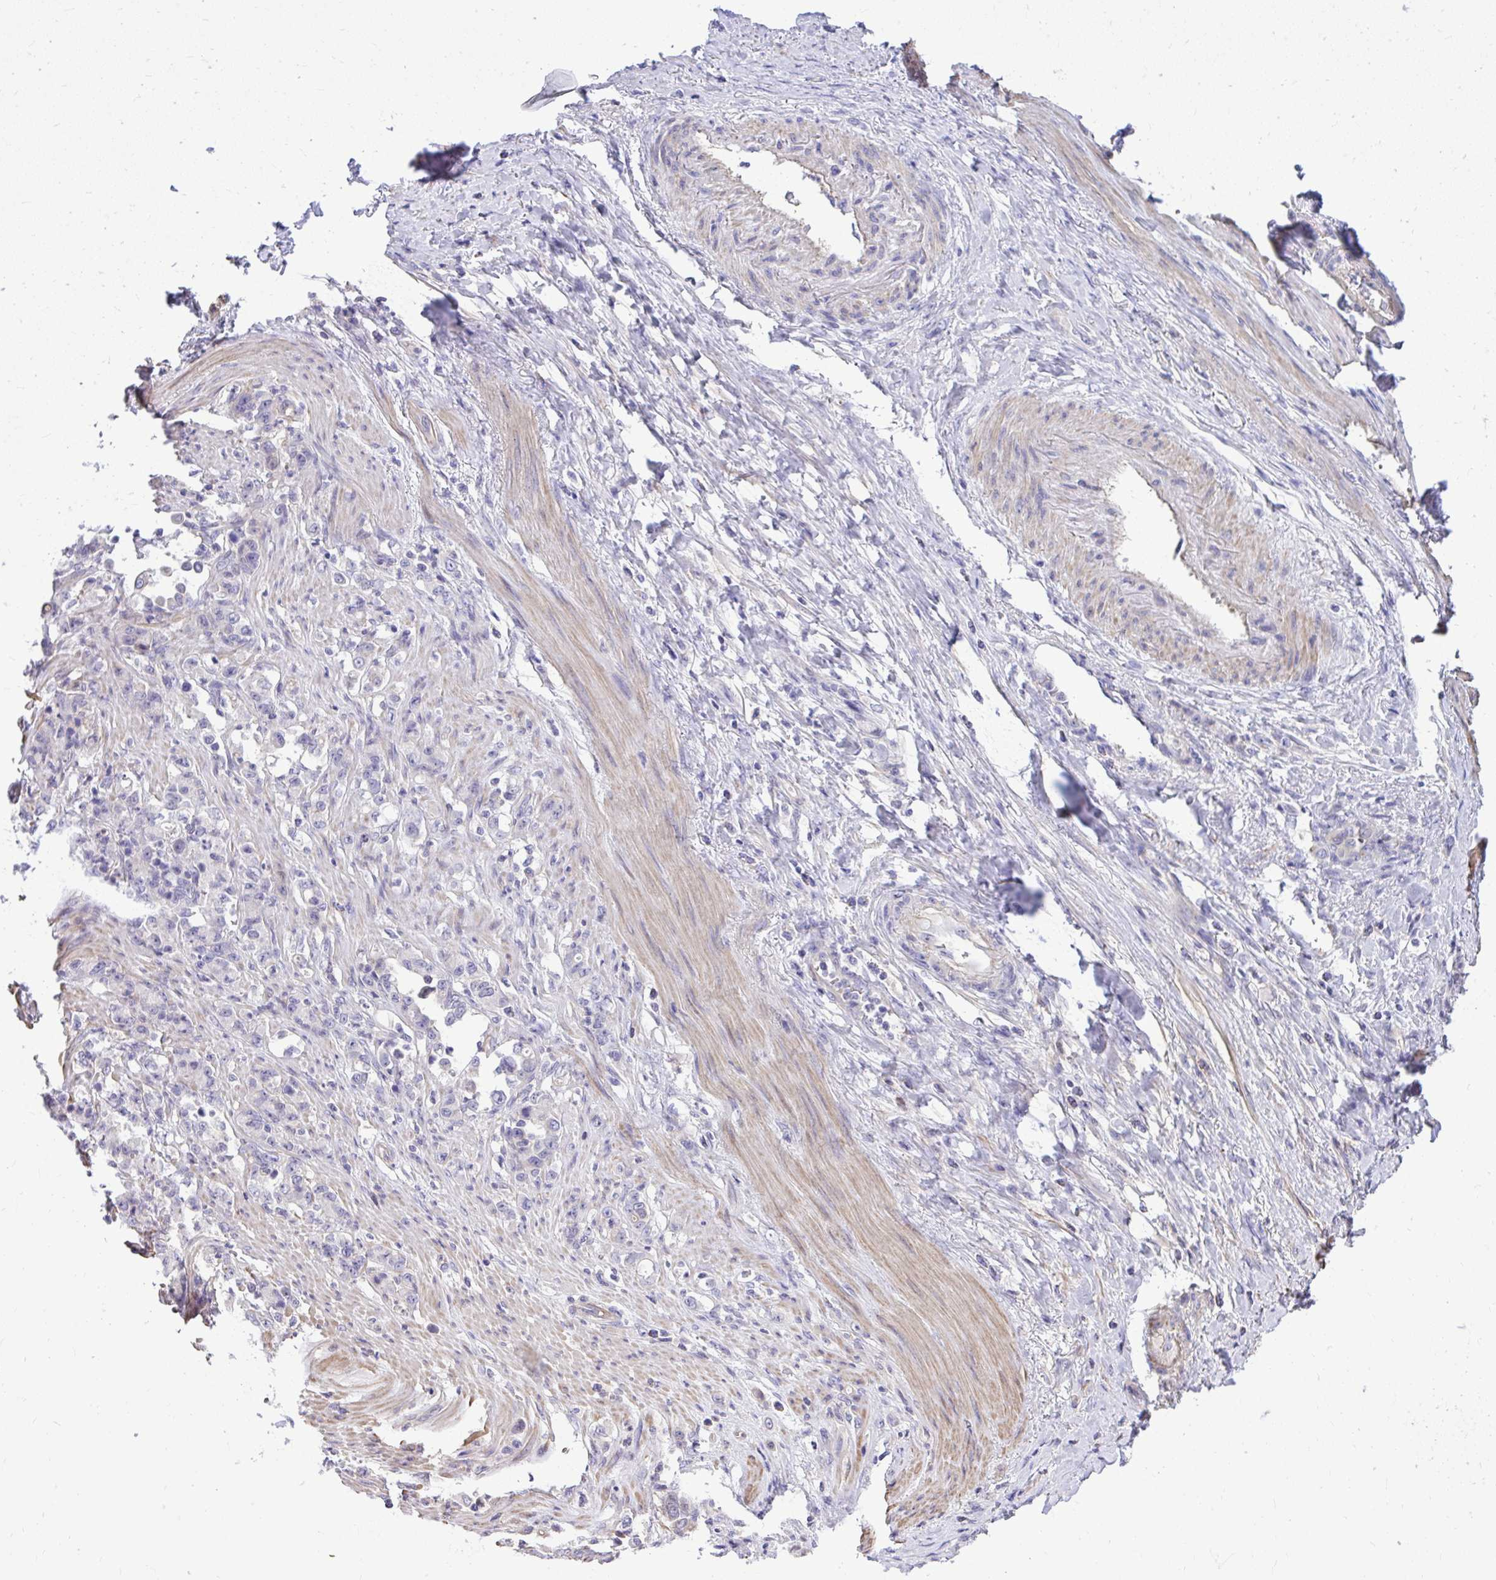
{"staining": {"intensity": "negative", "quantity": "none", "location": "none"}, "tissue": "stomach cancer", "cell_type": "Tumor cells", "image_type": "cancer", "snomed": [{"axis": "morphology", "description": "Normal tissue, NOS"}, {"axis": "morphology", "description": "Adenocarcinoma, NOS"}, {"axis": "topography", "description": "Stomach"}], "caption": "A micrograph of stomach cancer (adenocarcinoma) stained for a protein exhibits no brown staining in tumor cells. The staining is performed using DAB brown chromogen with nuclei counter-stained in using hematoxylin.", "gene": "GRK4", "patient": {"sex": "female", "age": 79}}